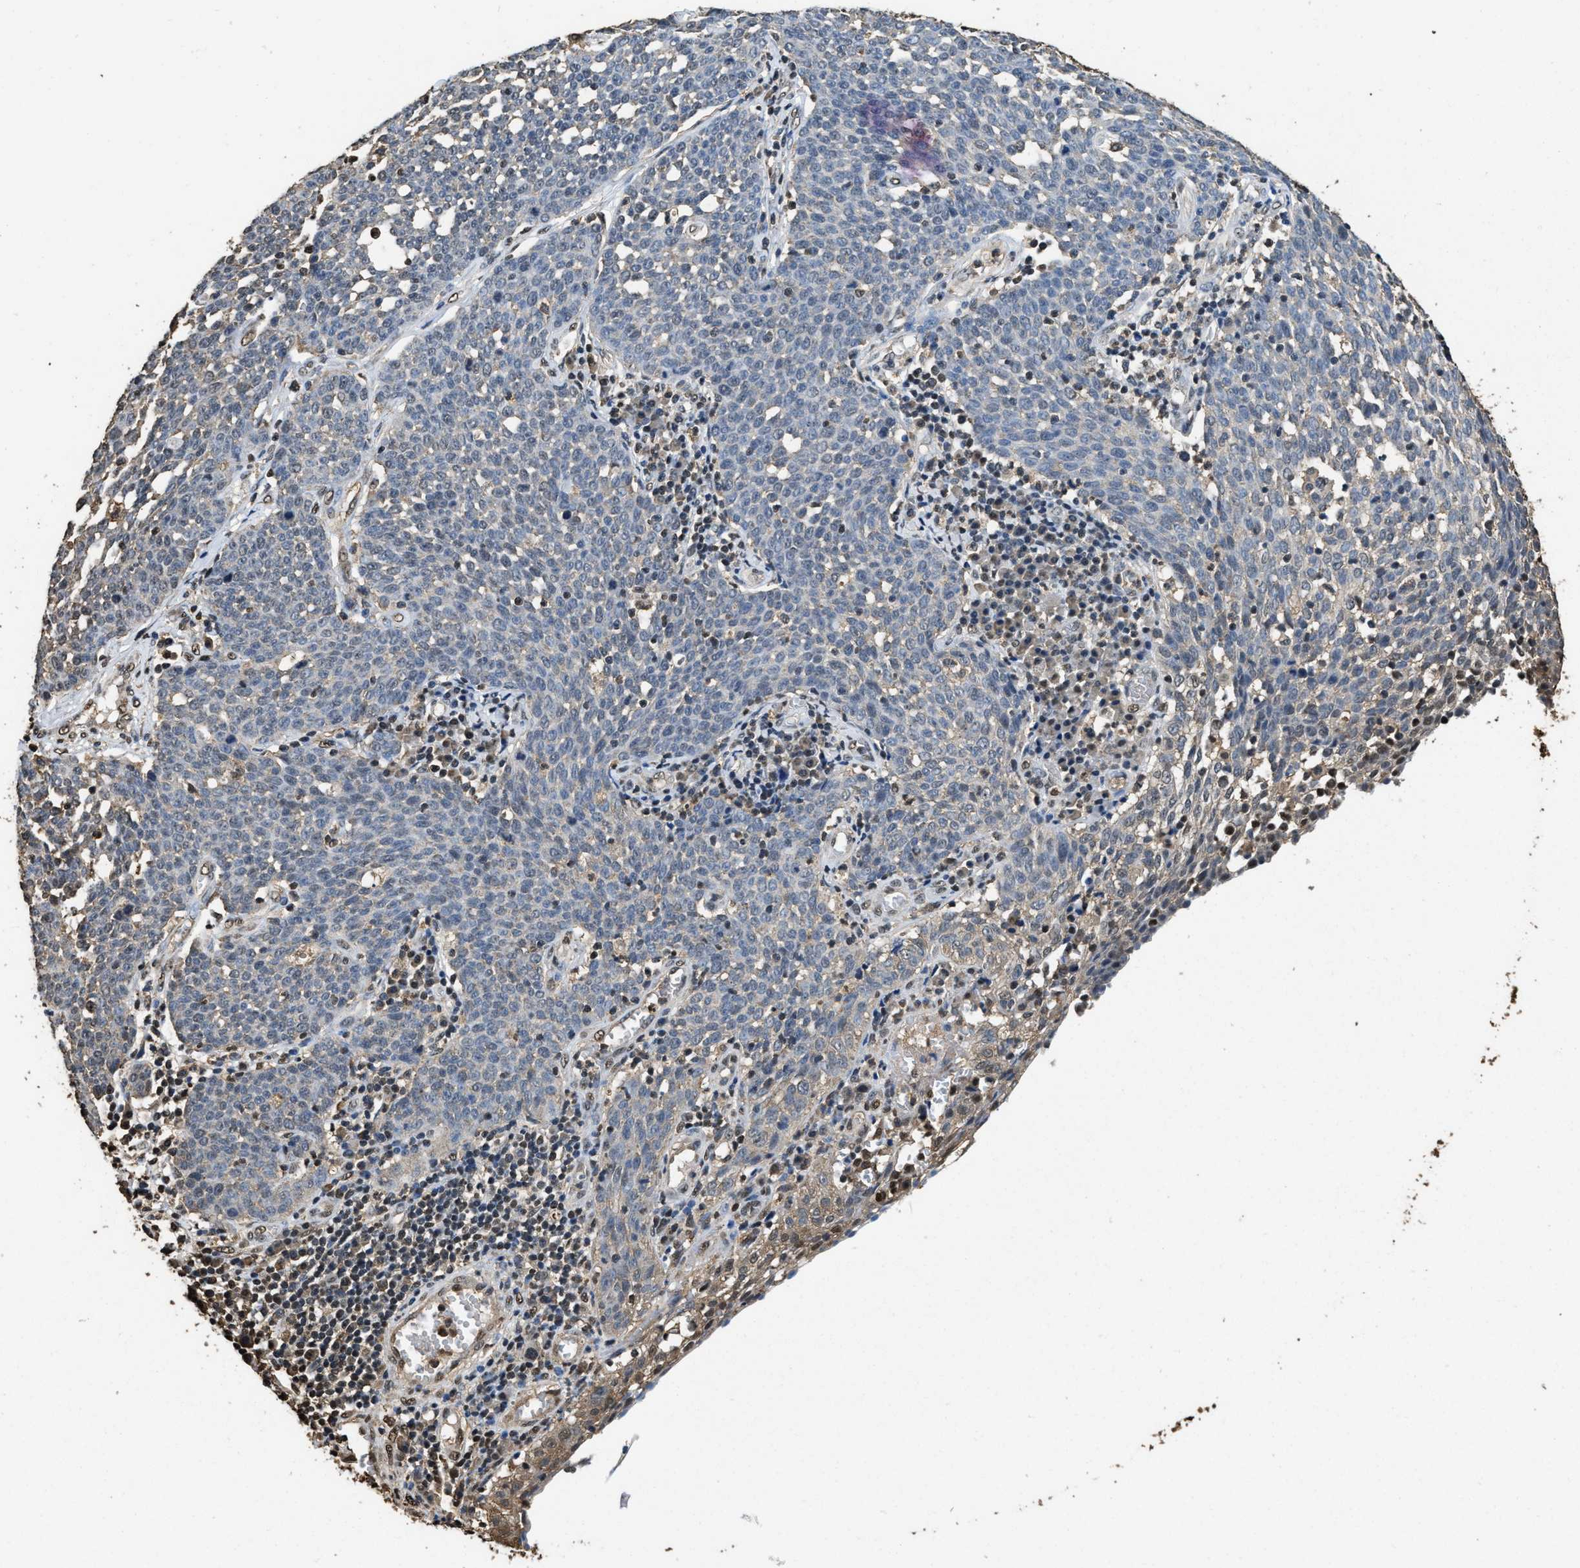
{"staining": {"intensity": "weak", "quantity": "<25%", "location": "cytoplasmic/membranous,nuclear"}, "tissue": "cervical cancer", "cell_type": "Tumor cells", "image_type": "cancer", "snomed": [{"axis": "morphology", "description": "Squamous cell carcinoma, NOS"}, {"axis": "topography", "description": "Cervix"}], "caption": "Tumor cells are negative for brown protein staining in cervical cancer.", "gene": "GAPDH", "patient": {"sex": "female", "age": 34}}